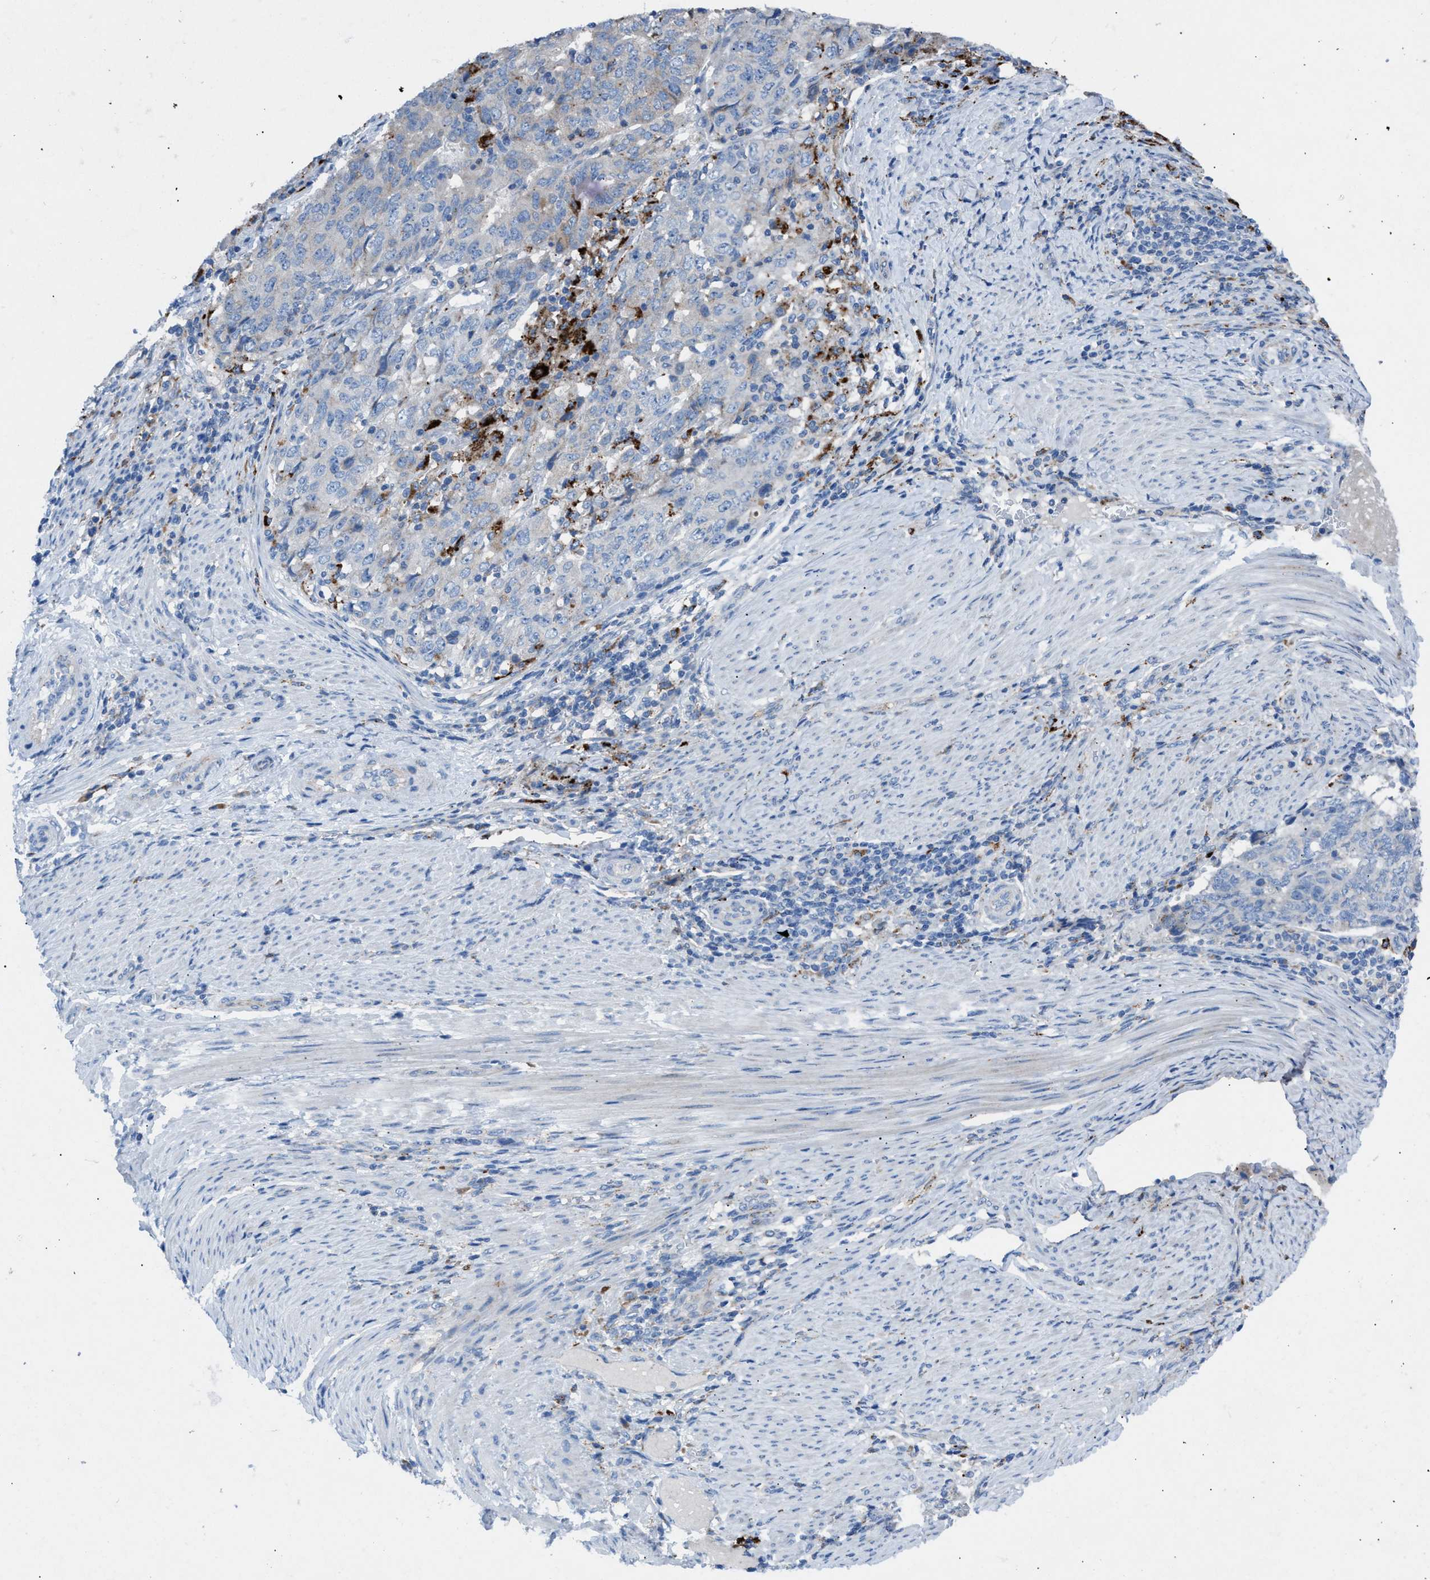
{"staining": {"intensity": "weak", "quantity": "<25%", "location": "cytoplasmic/membranous"}, "tissue": "endometrial cancer", "cell_type": "Tumor cells", "image_type": "cancer", "snomed": [{"axis": "morphology", "description": "Adenocarcinoma, NOS"}, {"axis": "topography", "description": "Endometrium"}], "caption": "IHC histopathology image of human endometrial cancer (adenocarcinoma) stained for a protein (brown), which displays no expression in tumor cells.", "gene": "CD1B", "patient": {"sex": "female", "age": 80}}